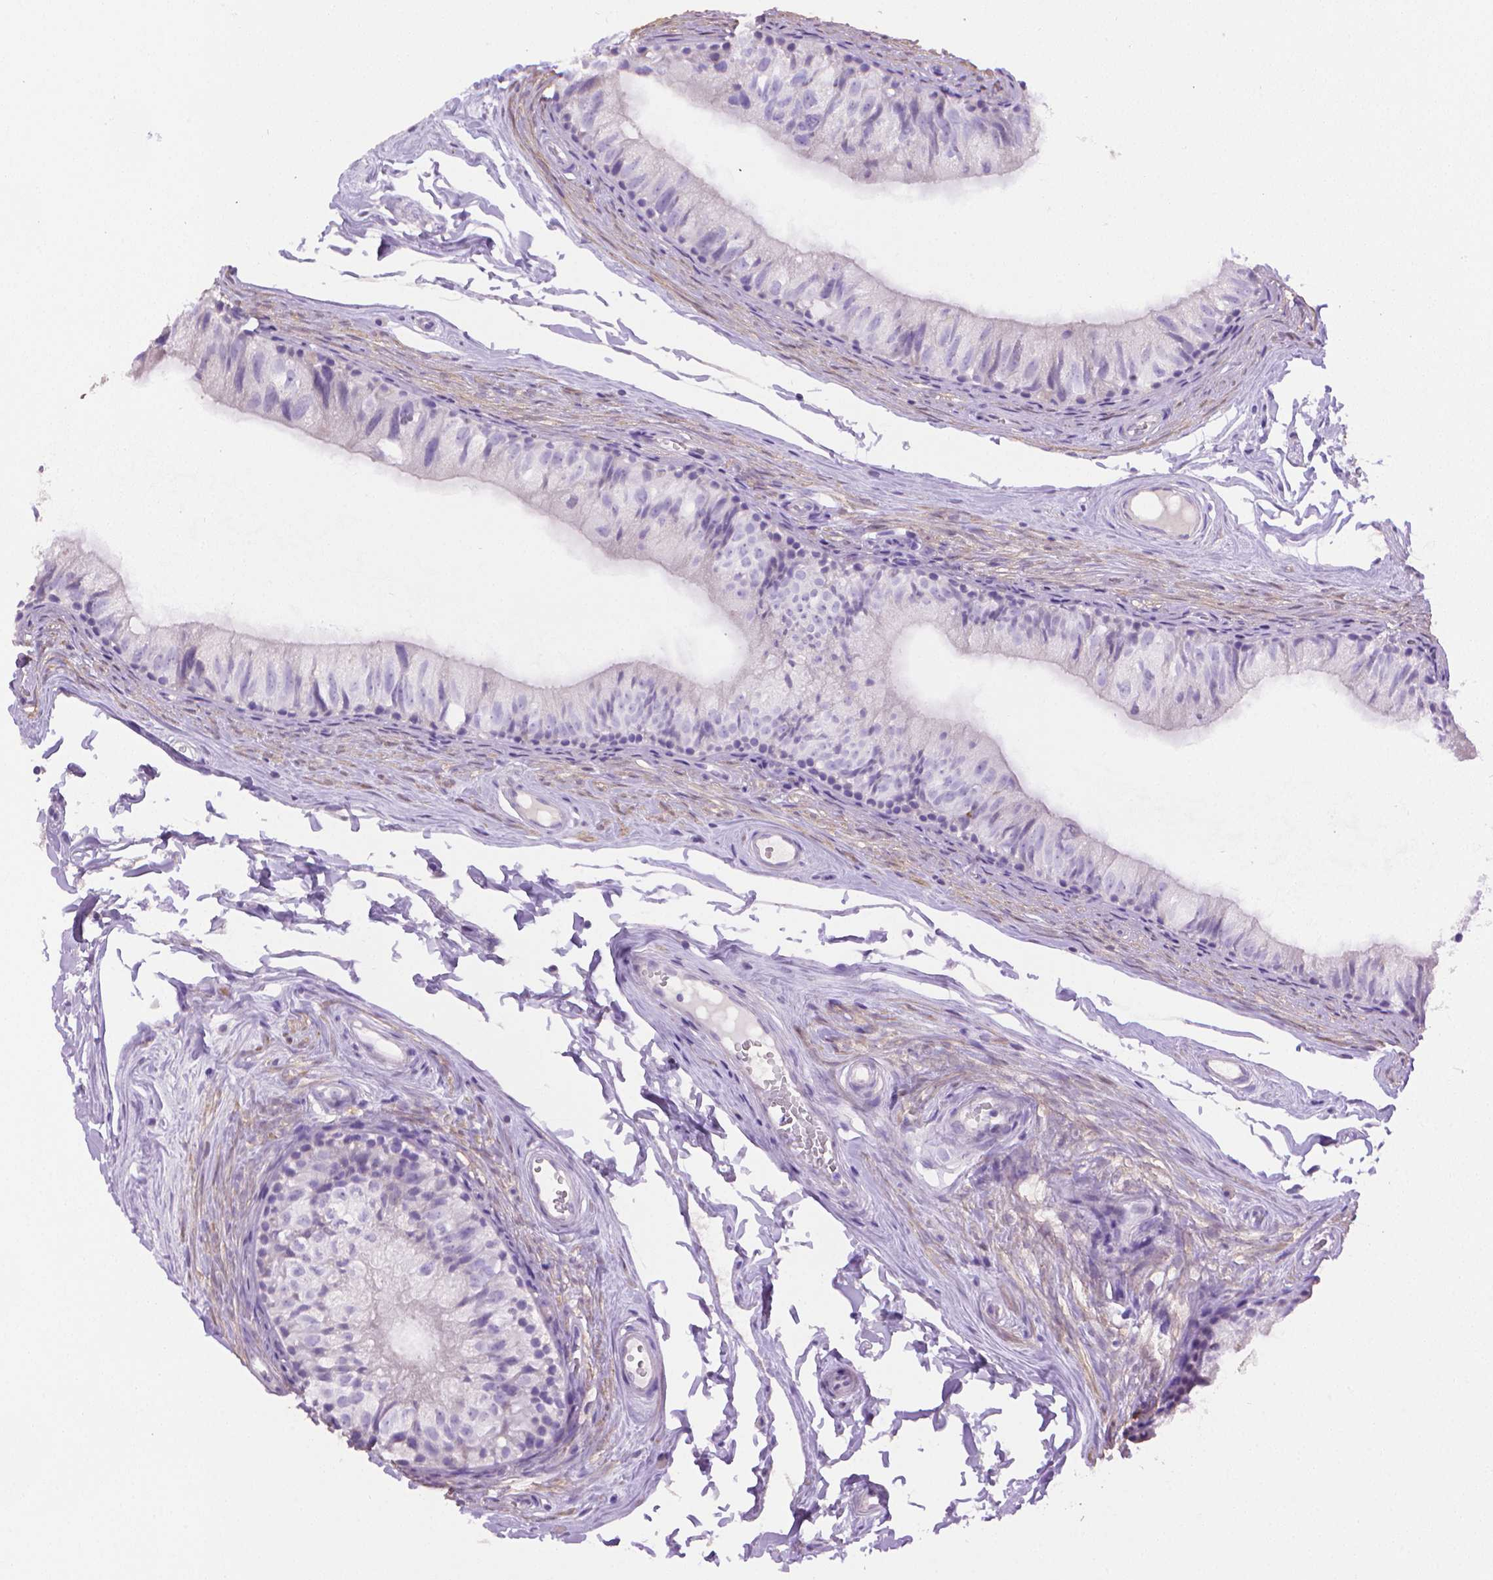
{"staining": {"intensity": "negative", "quantity": "none", "location": "none"}, "tissue": "epididymis", "cell_type": "Glandular cells", "image_type": "normal", "snomed": [{"axis": "morphology", "description": "Normal tissue, NOS"}, {"axis": "topography", "description": "Epididymis"}], "caption": "Micrograph shows no significant protein expression in glandular cells of unremarkable epididymis.", "gene": "PNMA2", "patient": {"sex": "male", "age": 45}}